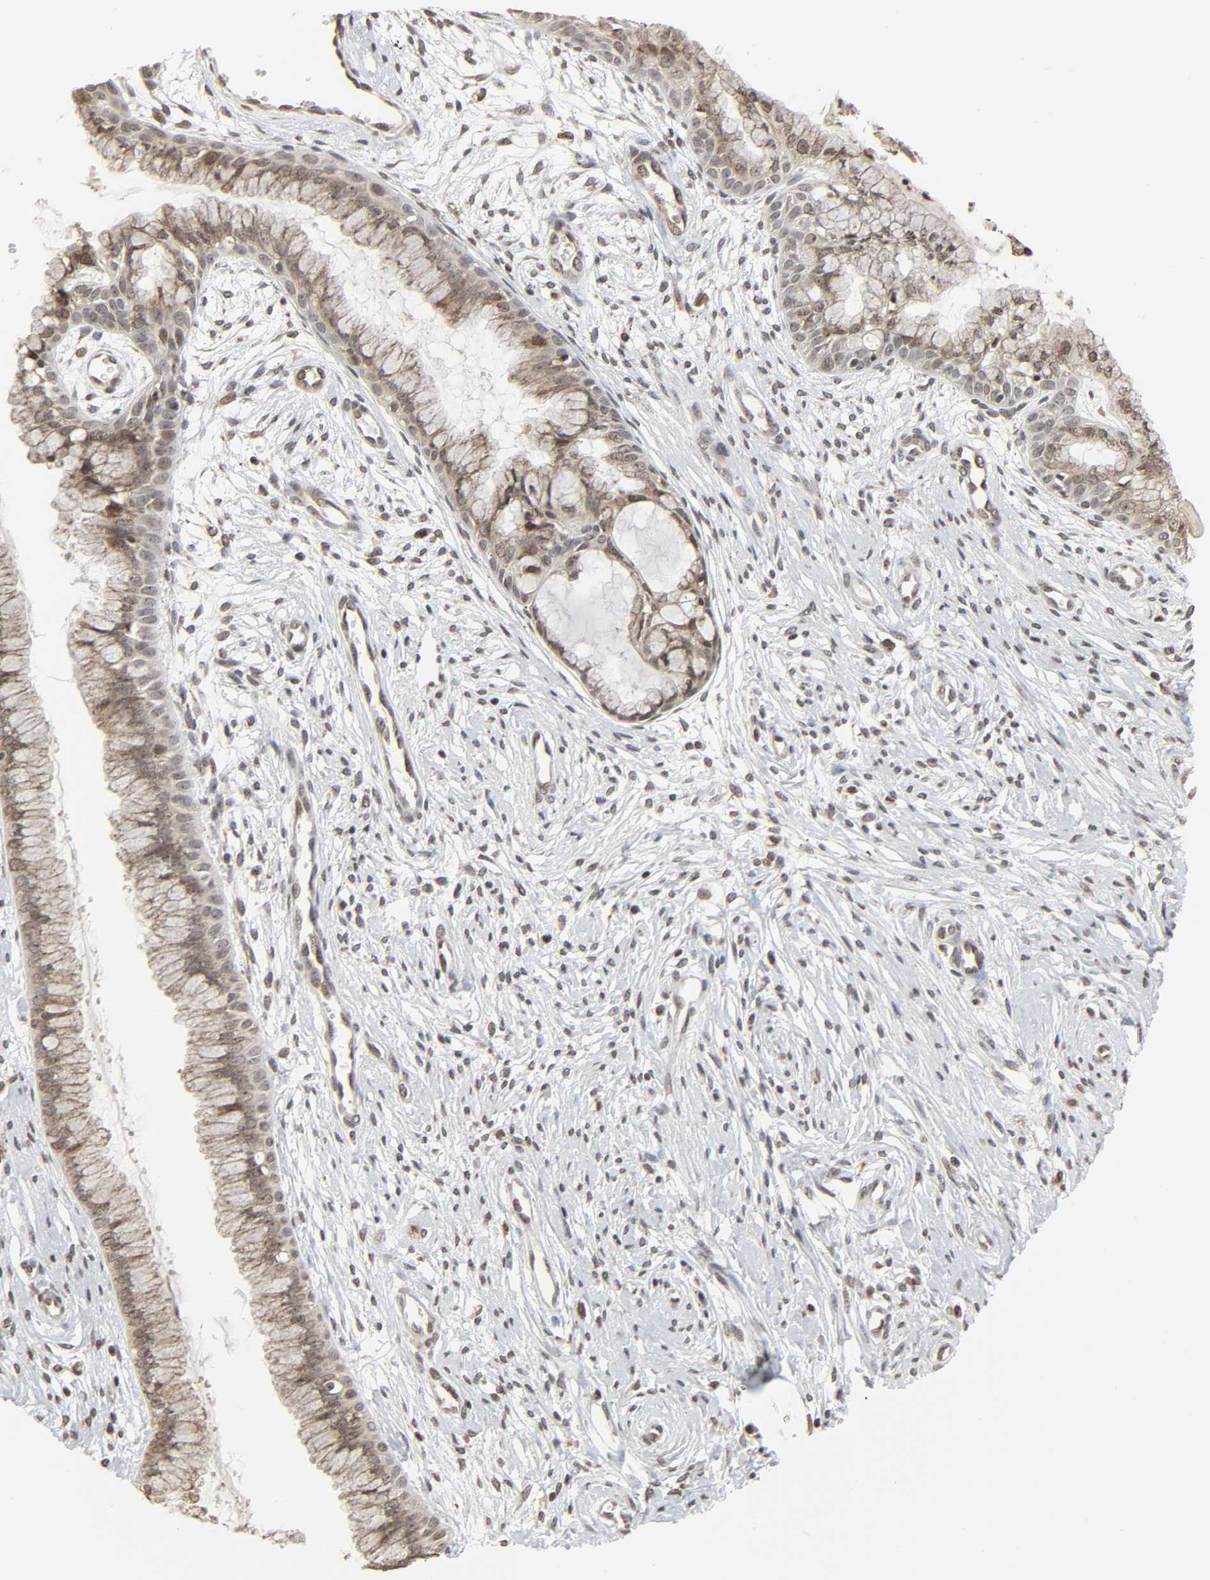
{"staining": {"intensity": "weak", "quantity": "25%-75%", "location": "cytoplasmic/membranous,nuclear"}, "tissue": "cervix", "cell_type": "Glandular cells", "image_type": "normal", "snomed": [{"axis": "morphology", "description": "Normal tissue, NOS"}, {"axis": "topography", "description": "Cervix"}], "caption": "IHC of benign cervix displays low levels of weak cytoplasmic/membranous,nuclear expression in approximately 25%-75% of glandular cells. Using DAB (brown) and hematoxylin (blue) stains, captured at high magnification using brightfield microscopy.", "gene": "XRCC1", "patient": {"sex": "female", "age": 39}}